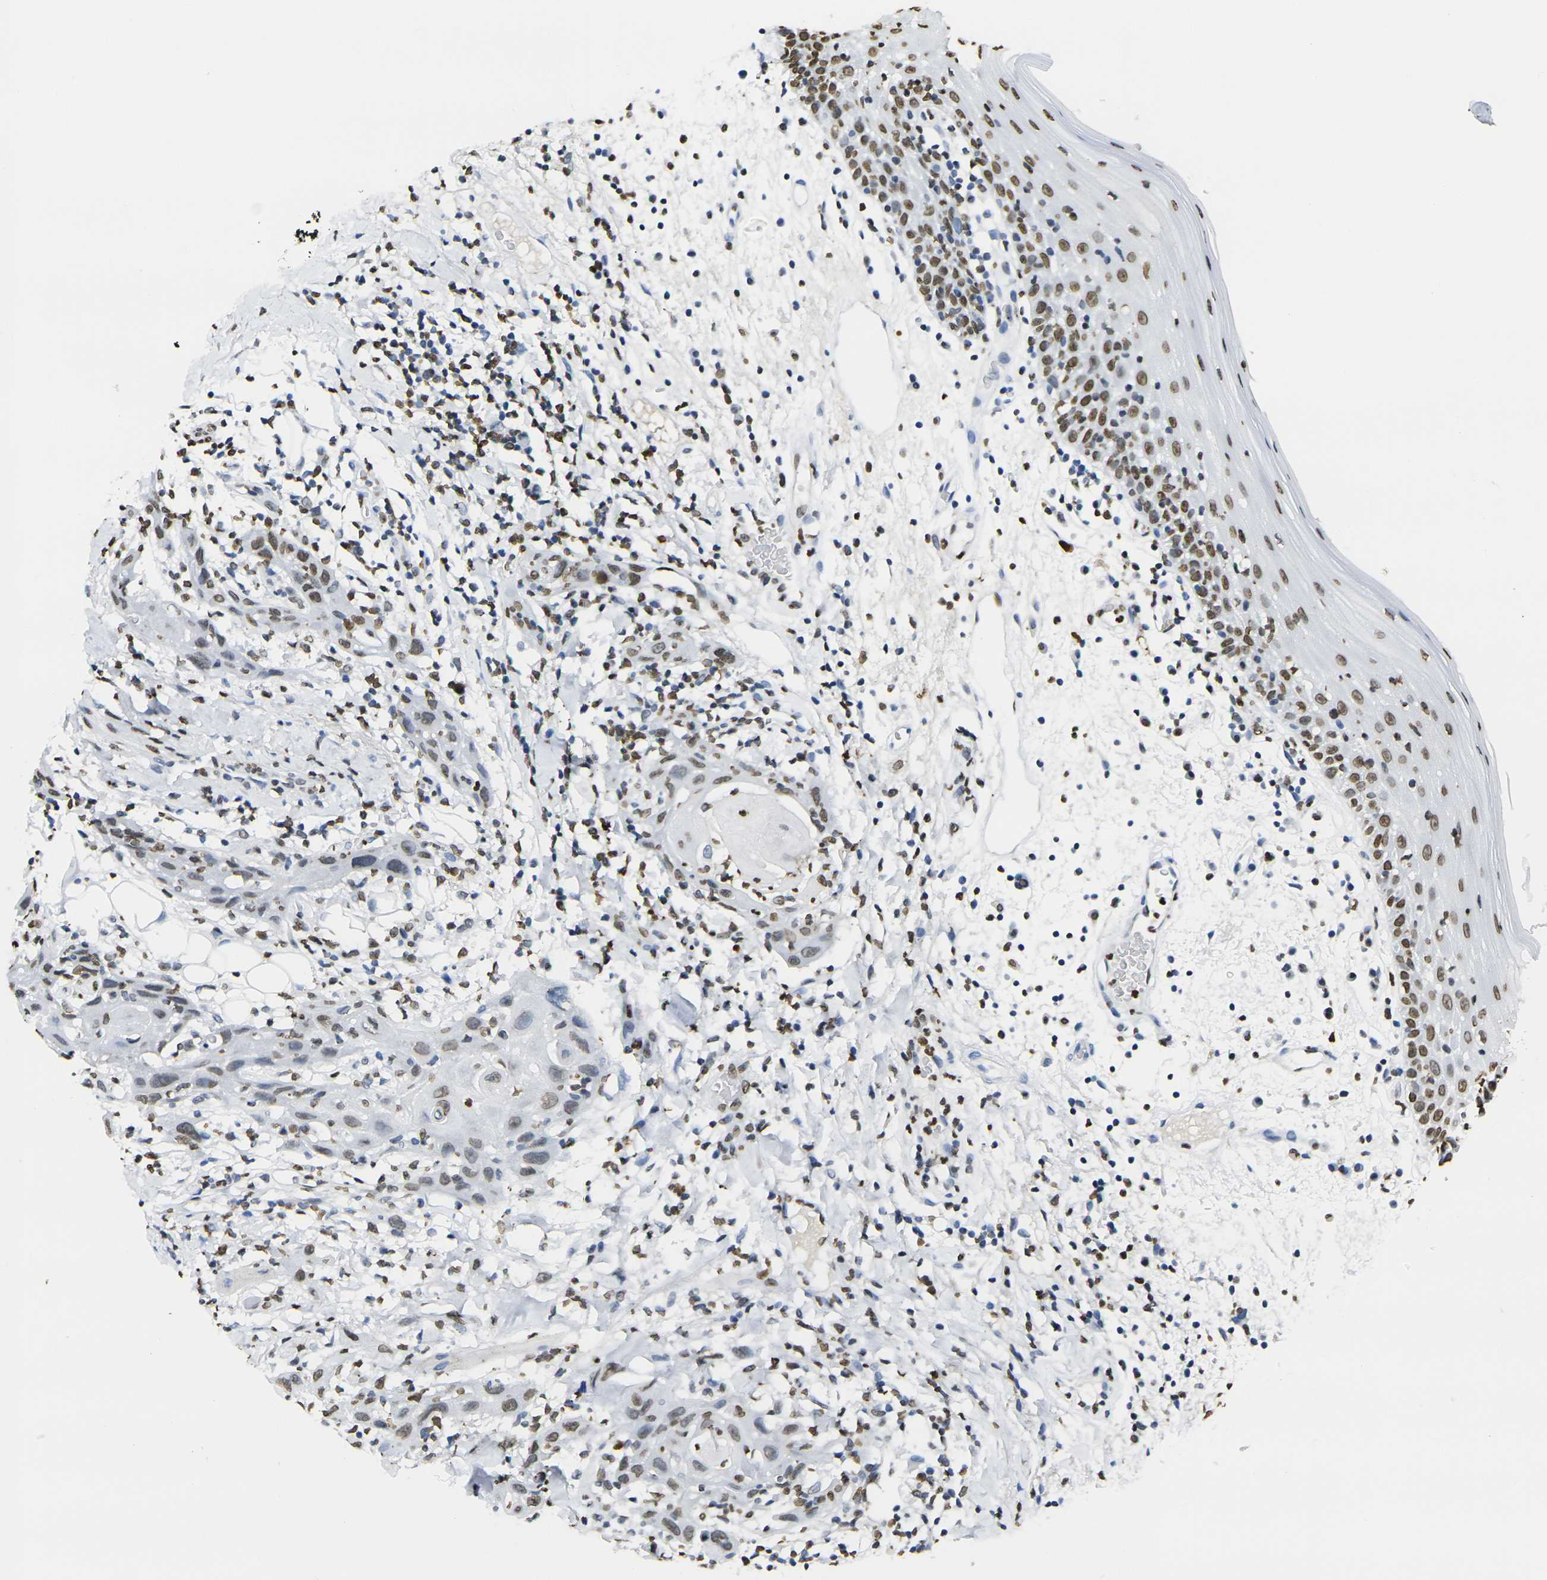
{"staining": {"intensity": "strong", "quantity": "25%-75%", "location": "nuclear"}, "tissue": "oral mucosa", "cell_type": "Squamous epithelial cells", "image_type": "normal", "snomed": [{"axis": "morphology", "description": "Normal tissue, NOS"}, {"axis": "morphology", "description": "Squamous cell carcinoma, NOS"}, {"axis": "topography", "description": "Skeletal muscle"}, {"axis": "topography", "description": "Oral tissue"}], "caption": "The histopathology image displays immunohistochemical staining of unremarkable oral mucosa. There is strong nuclear expression is present in approximately 25%-75% of squamous epithelial cells.", "gene": "DRAXIN", "patient": {"sex": "male", "age": 71}}